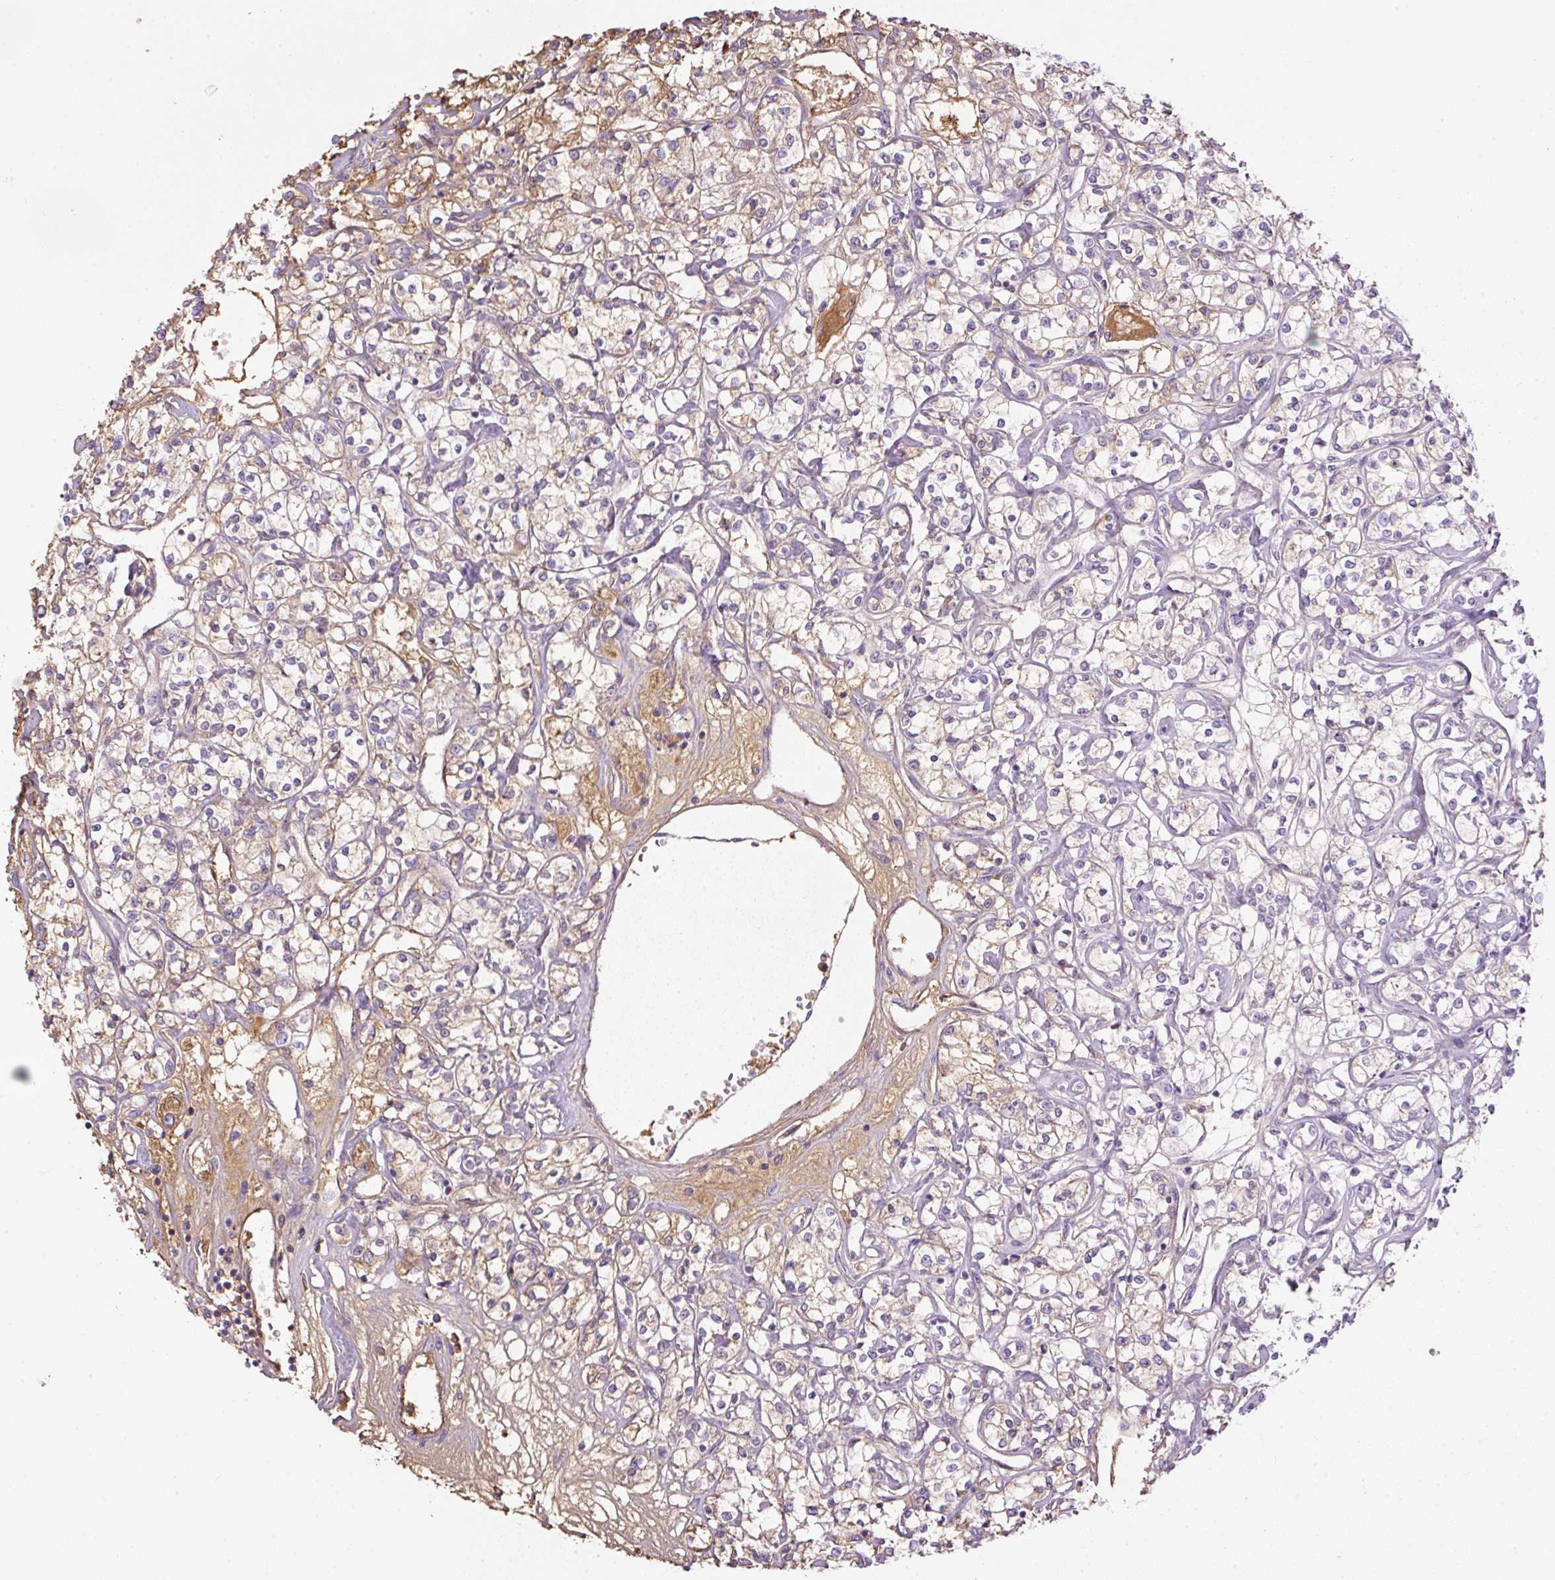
{"staining": {"intensity": "moderate", "quantity": "25%-75%", "location": "cytoplasmic/membranous"}, "tissue": "renal cancer", "cell_type": "Tumor cells", "image_type": "cancer", "snomed": [{"axis": "morphology", "description": "Adenocarcinoma, NOS"}, {"axis": "topography", "description": "Kidney"}], "caption": "About 25%-75% of tumor cells in human renal adenocarcinoma demonstrate moderate cytoplasmic/membranous protein expression as visualized by brown immunohistochemical staining.", "gene": "APOA1", "patient": {"sex": "female", "age": 59}}